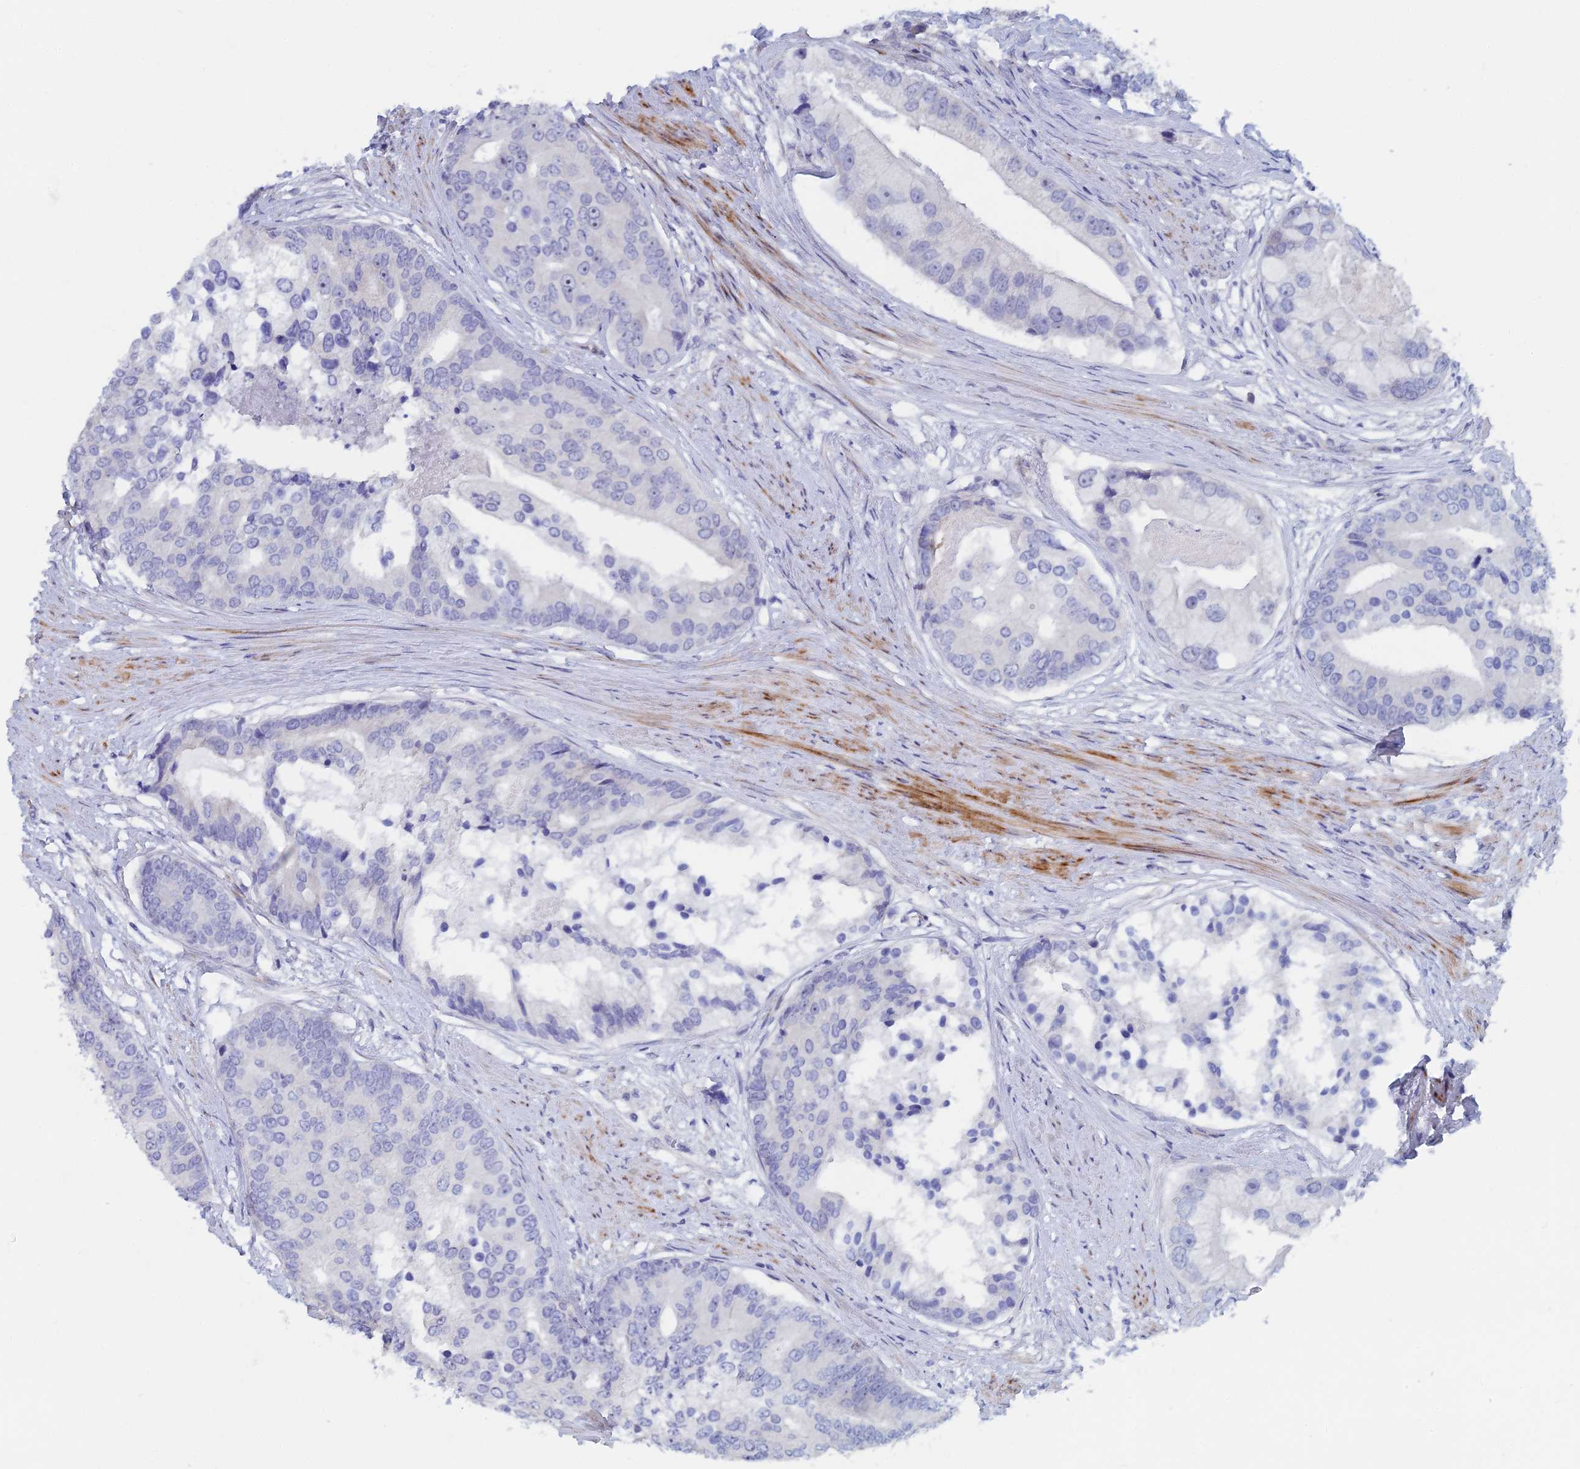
{"staining": {"intensity": "negative", "quantity": "none", "location": "none"}, "tissue": "prostate cancer", "cell_type": "Tumor cells", "image_type": "cancer", "snomed": [{"axis": "morphology", "description": "Adenocarcinoma, High grade"}, {"axis": "topography", "description": "Prostate"}], "caption": "Immunohistochemical staining of high-grade adenocarcinoma (prostate) exhibits no significant staining in tumor cells. Brightfield microscopy of immunohistochemistry stained with DAB (brown) and hematoxylin (blue), captured at high magnification.", "gene": "DRGX", "patient": {"sex": "male", "age": 62}}